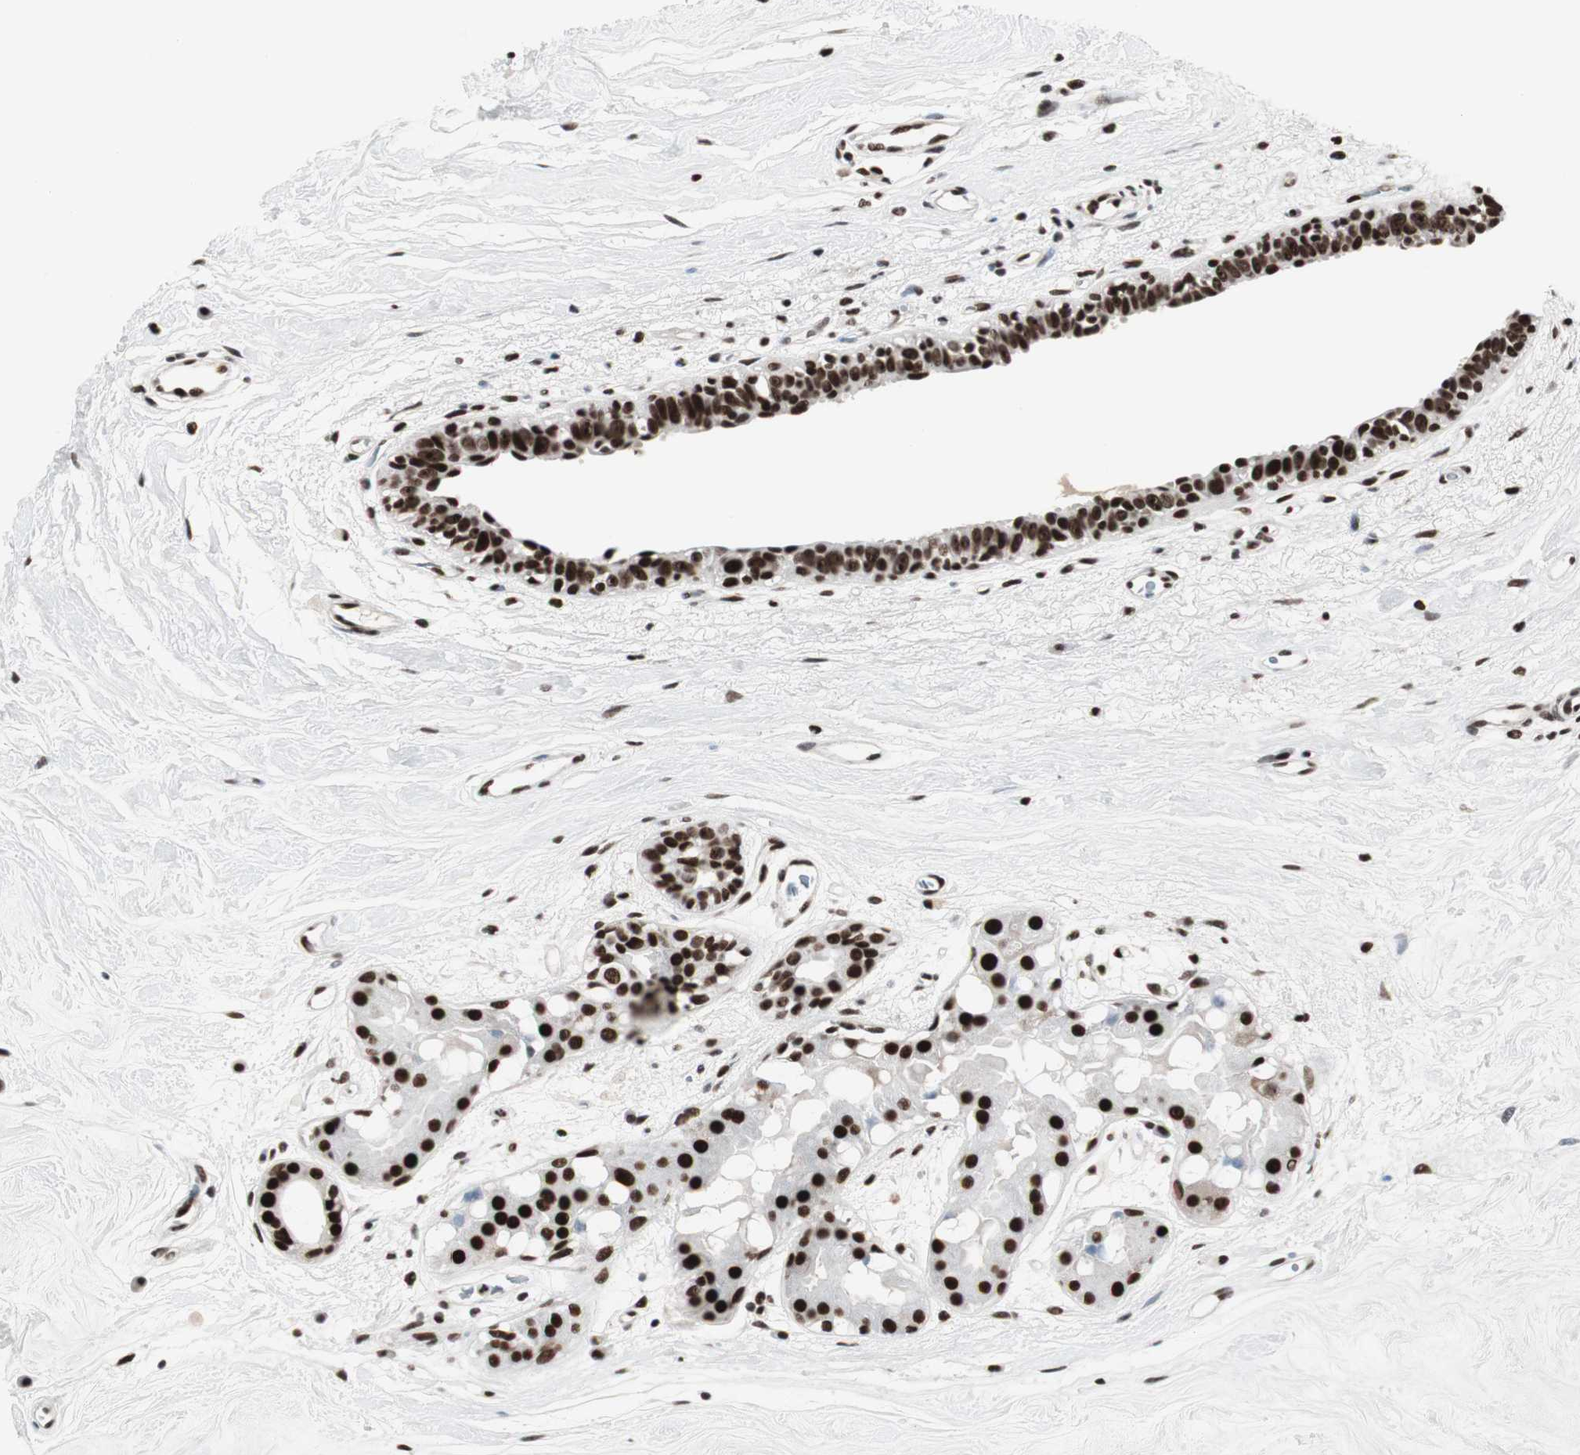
{"staining": {"intensity": "strong", "quantity": ">75%", "location": "nuclear"}, "tissue": "breast cancer", "cell_type": "Tumor cells", "image_type": "cancer", "snomed": [{"axis": "morphology", "description": "Duct carcinoma"}, {"axis": "topography", "description": "Breast"}], "caption": "This histopathology image demonstrates breast infiltrating ductal carcinoma stained with immunohistochemistry (IHC) to label a protein in brown. The nuclear of tumor cells show strong positivity for the protein. Nuclei are counter-stained blue.", "gene": "XRCC1", "patient": {"sex": "female", "age": 40}}